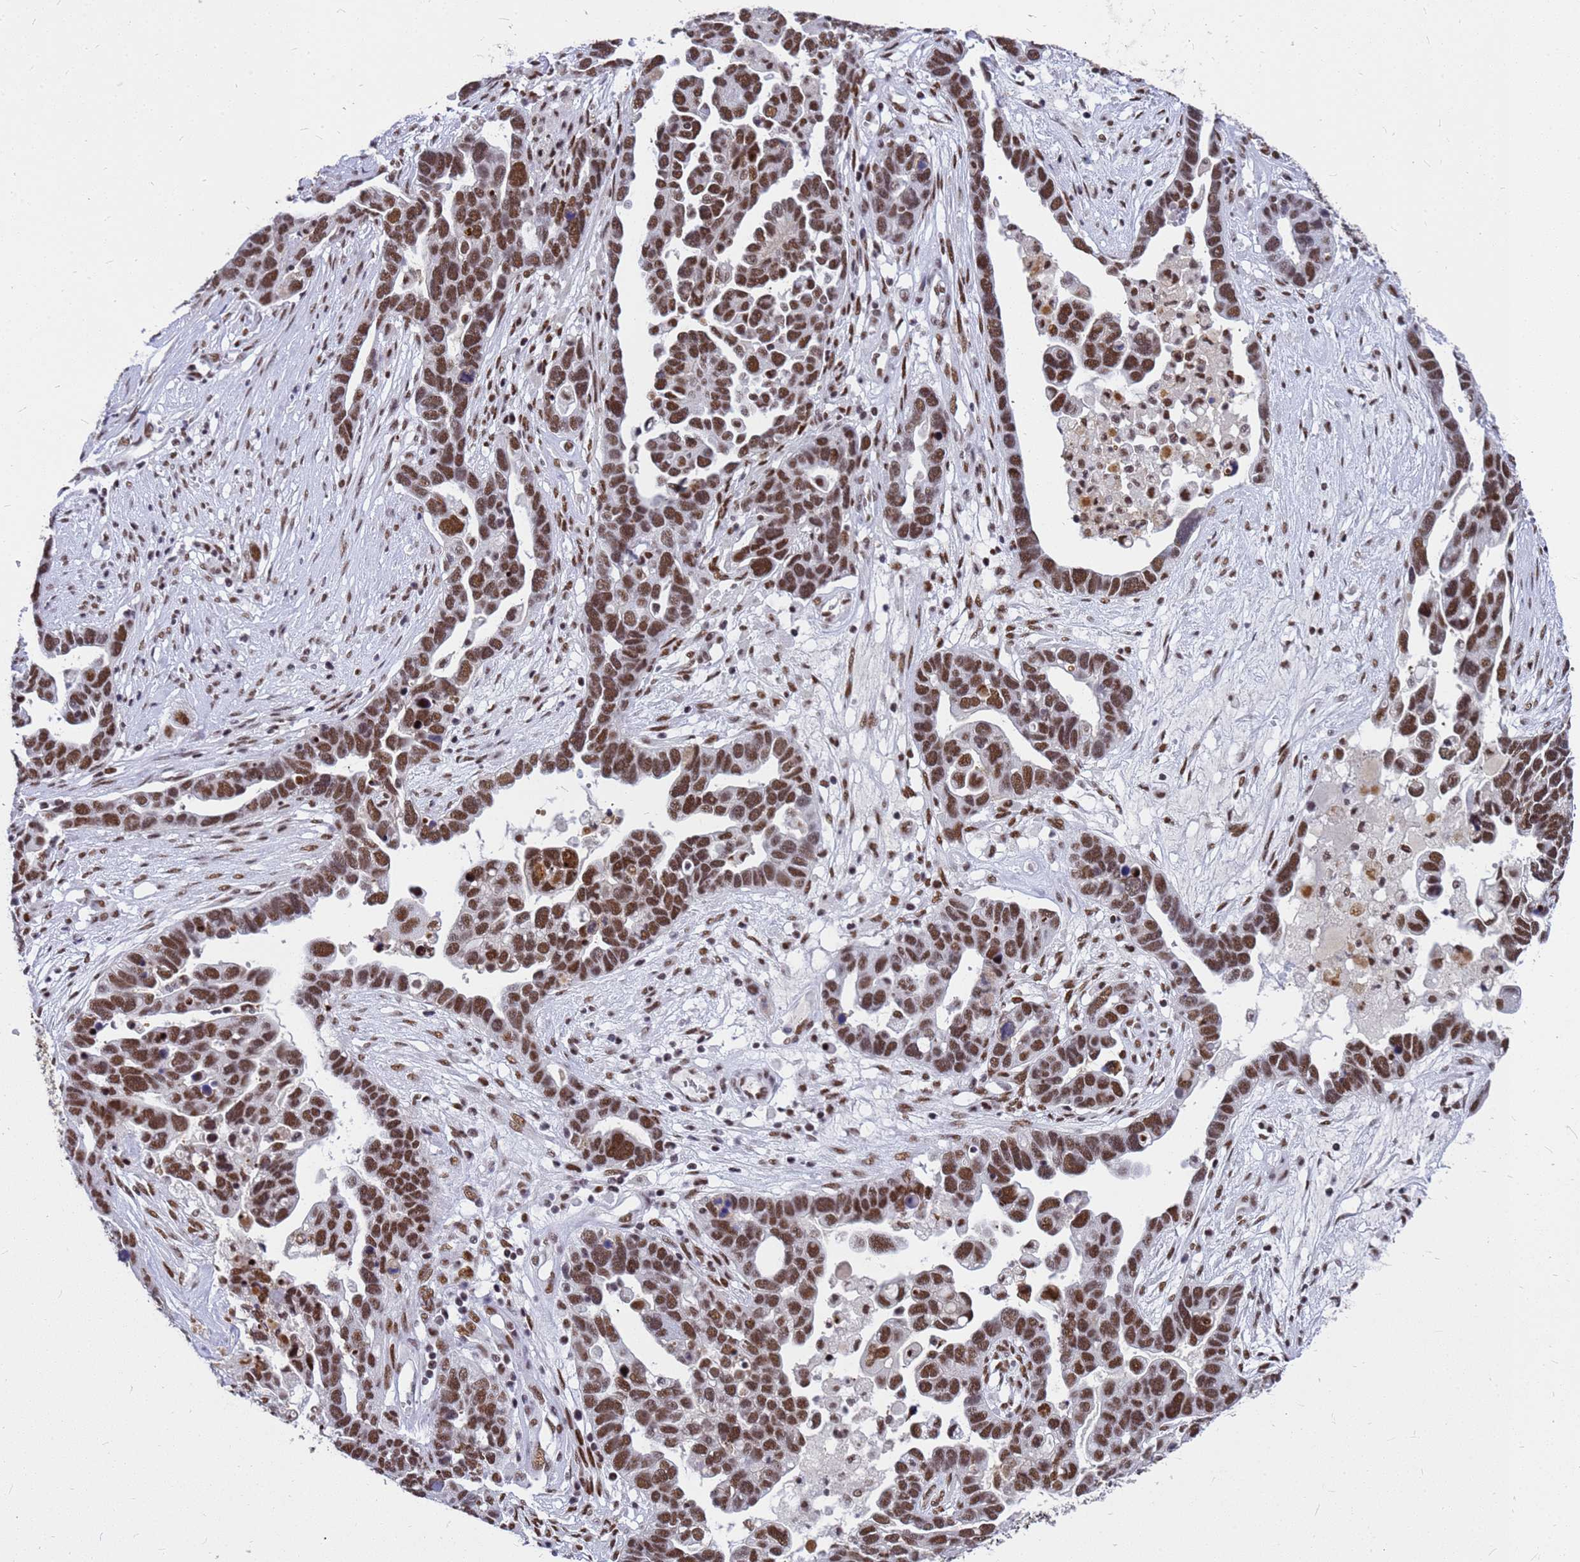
{"staining": {"intensity": "moderate", "quantity": ">75%", "location": "nuclear"}, "tissue": "ovarian cancer", "cell_type": "Tumor cells", "image_type": "cancer", "snomed": [{"axis": "morphology", "description": "Cystadenocarcinoma, serous, NOS"}, {"axis": "topography", "description": "Ovary"}], "caption": "The photomicrograph reveals a brown stain indicating the presence of a protein in the nuclear of tumor cells in ovarian cancer. Using DAB (brown) and hematoxylin (blue) stains, captured at high magnification using brightfield microscopy.", "gene": "SART3", "patient": {"sex": "female", "age": 54}}